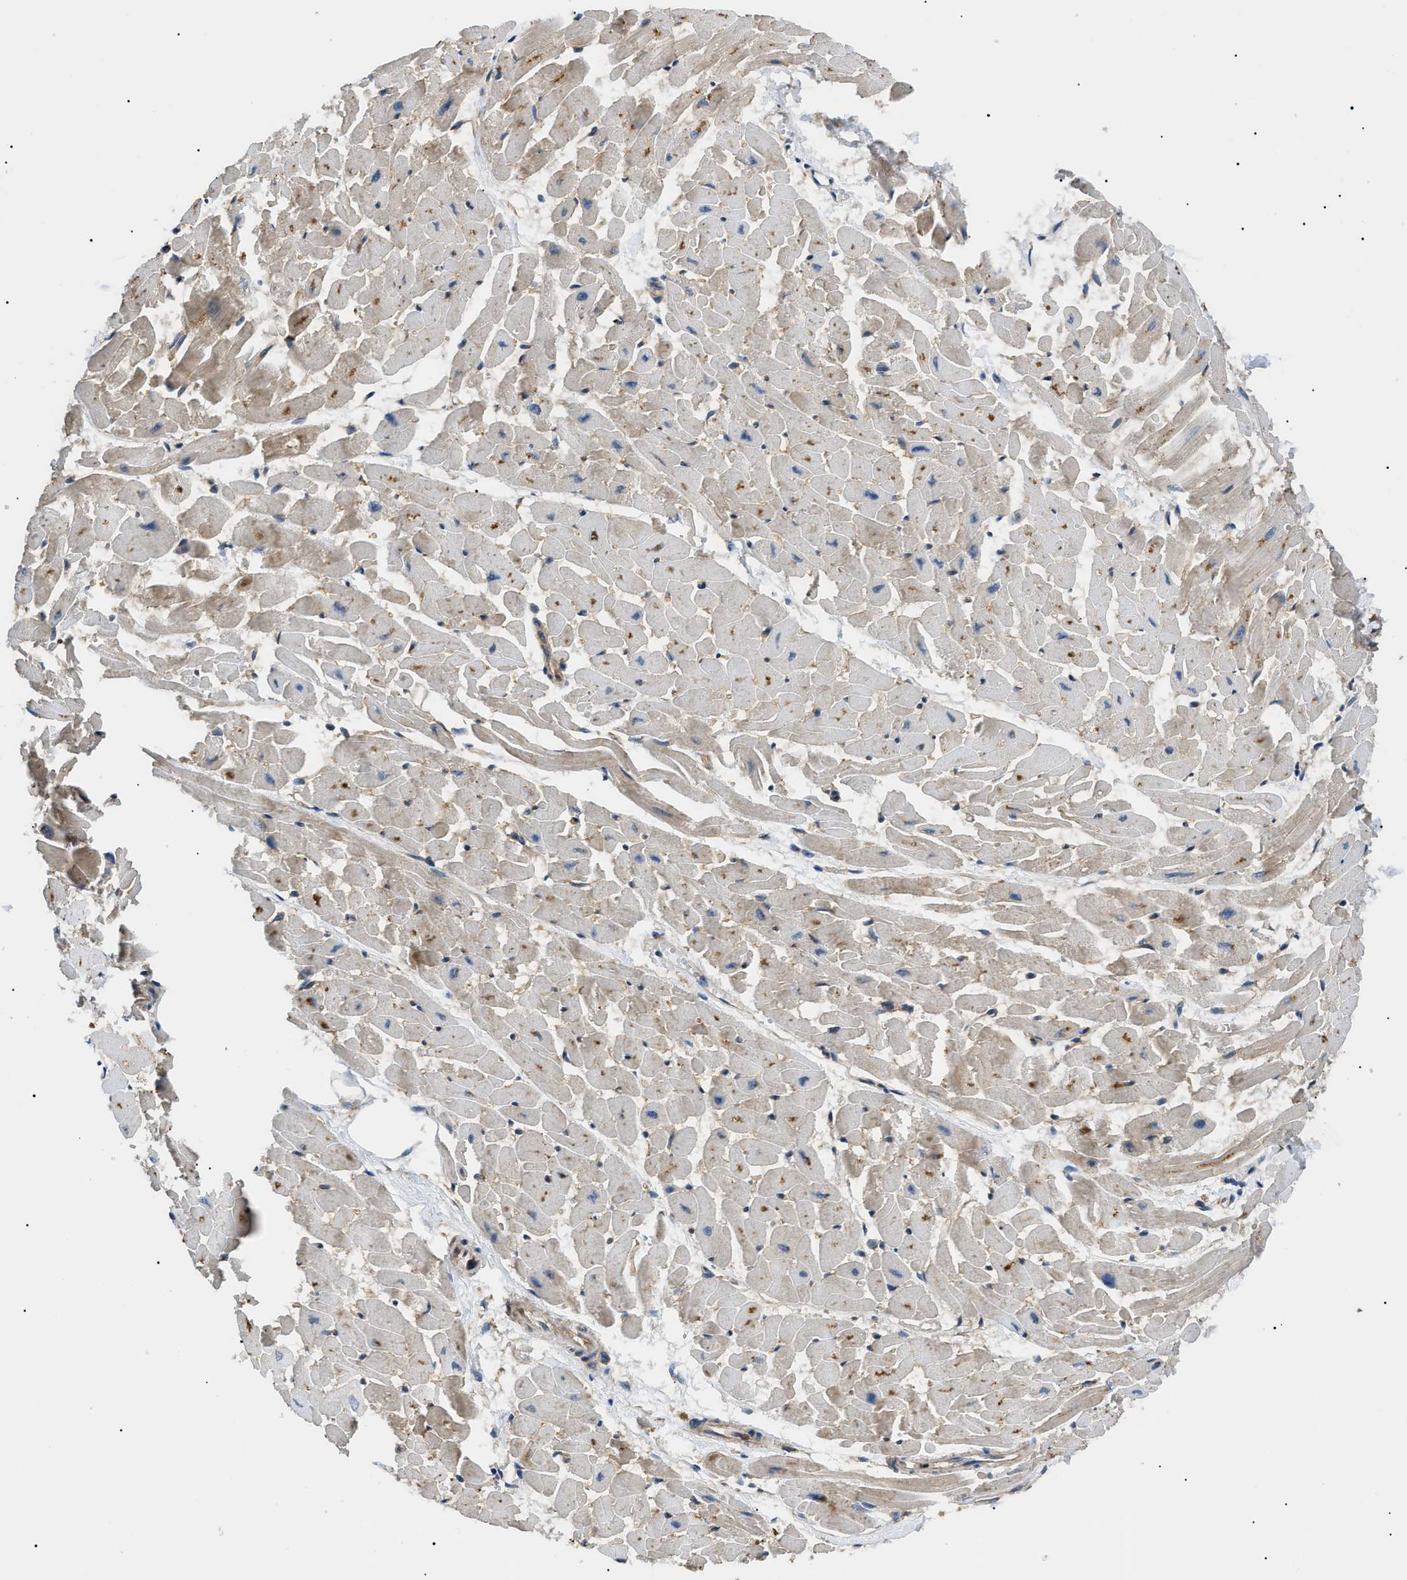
{"staining": {"intensity": "moderate", "quantity": "<25%", "location": "cytoplasmic/membranous"}, "tissue": "heart muscle", "cell_type": "Cardiomyocytes", "image_type": "normal", "snomed": [{"axis": "morphology", "description": "Normal tissue, NOS"}, {"axis": "topography", "description": "Heart"}], "caption": "Protein analysis of normal heart muscle shows moderate cytoplasmic/membranous staining in approximately <25% of cardiomyocytes. (DAB (3,3'-diaminobenzidine) = brown stain, brightfield microscopy at high magnification).", "gene": "SRPK1", "patient": {"sex": "female", "age": 19}}